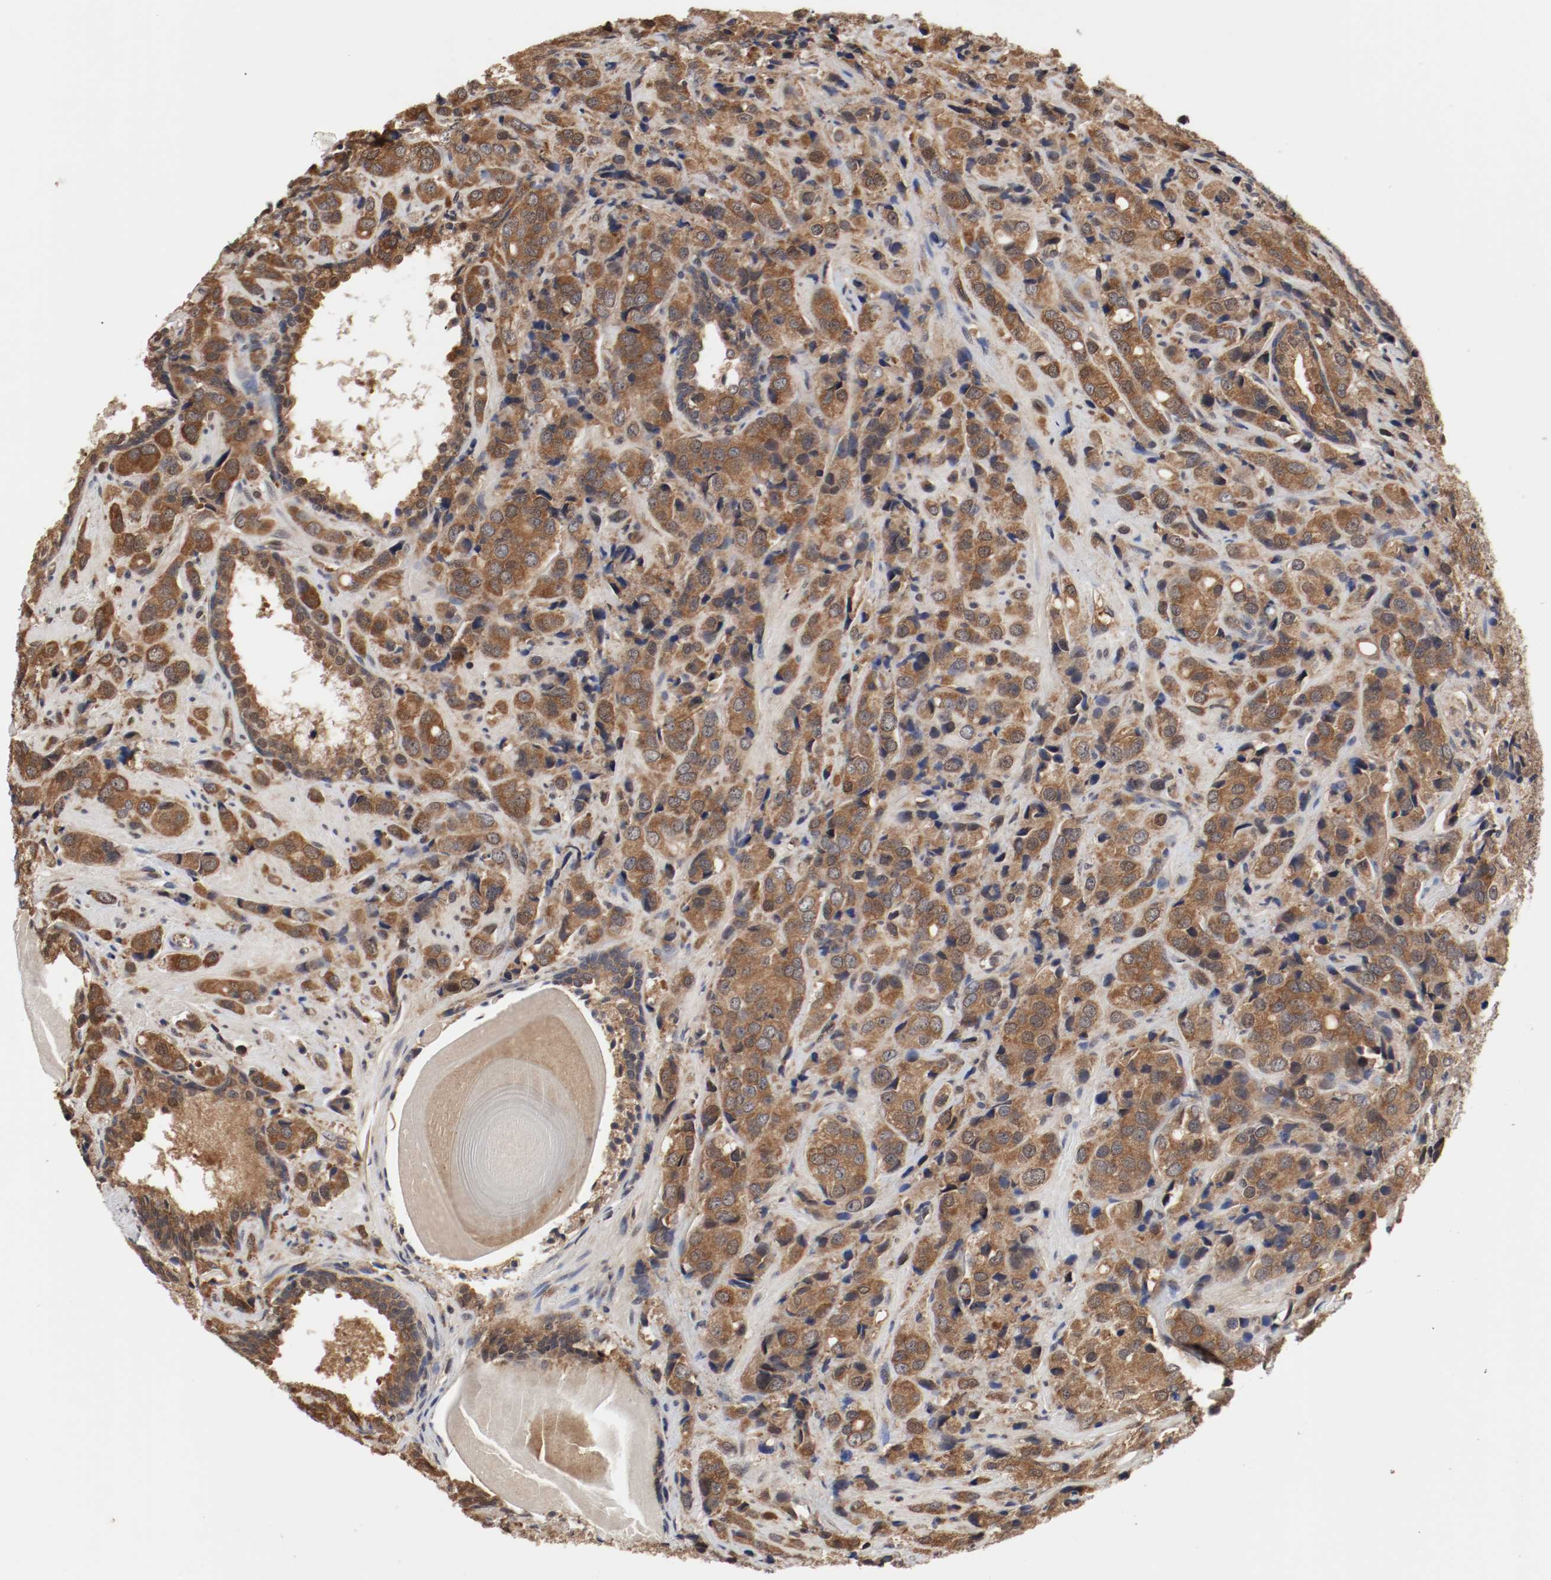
{"staining": {"intensity": "strong", "quantity": ">75%", "location": "cytoplasmic/membranous"}, "tissue": "prostate cancer", "cell_type": "Tumor cells", "image_type": "cancer", "snomed": [{"axis": "morphology", "description": "Adenocarcinoma, High grade"}, {"axis": "topography", "description": "Prostate"}], "caption": "Protein expression analysis of human prostate high-grade adenocarcinoma reveals strong cytoplasmic/membranous positivity in approximately >75% of tumor cells.", "gene": "AFG3L2", "patient": {"sex": "male", "age": 70}}